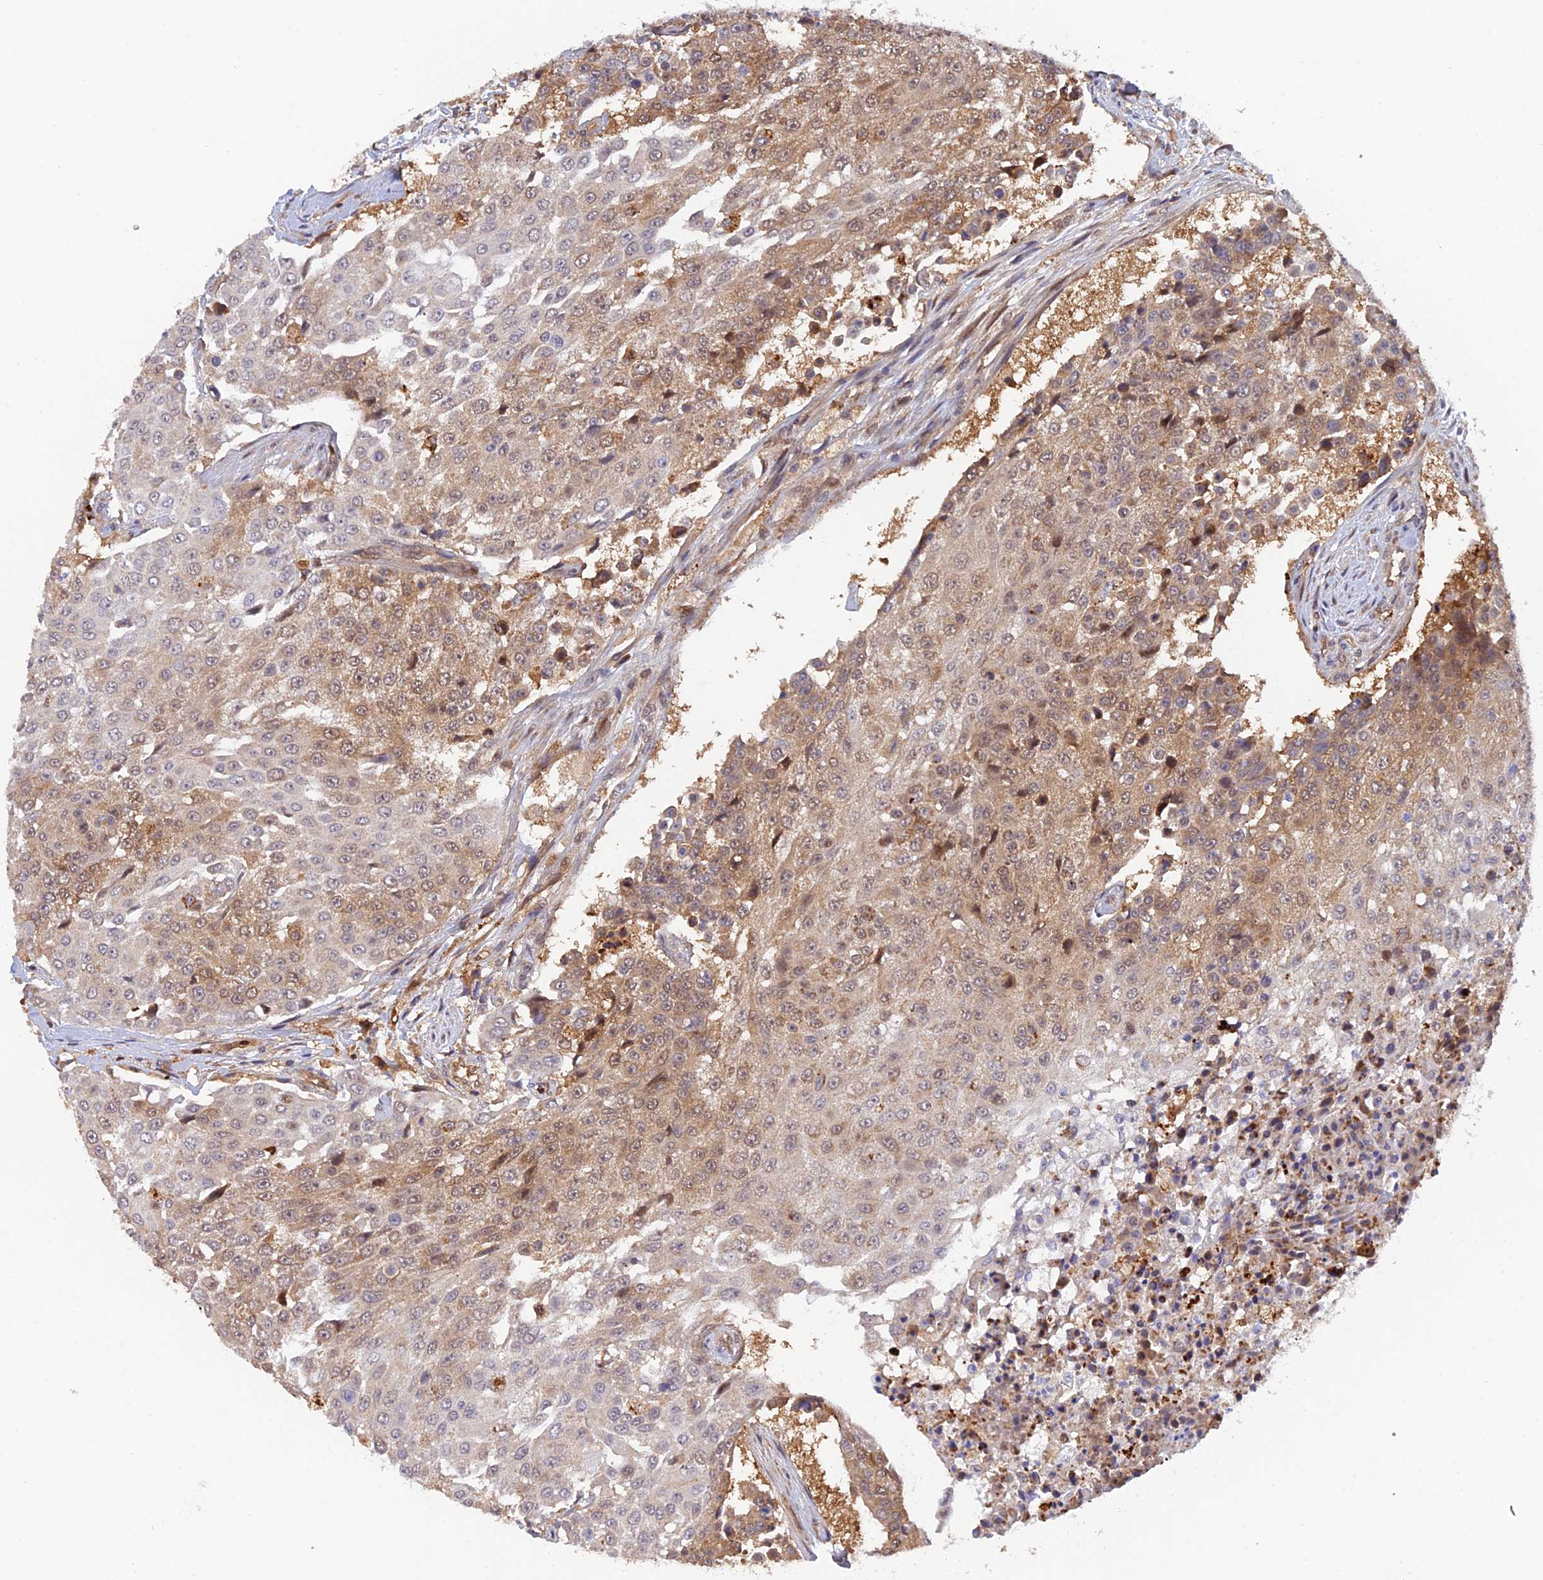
{"staining": {"intensity": "moderate", "quantity": "25%-75%", "location": "cytoplasmic/membranous,nuclear"}, "tissue": "urothelial cancer", "cell_type": "Tumor cells", "image_type": "cancer", "snomed": [{"axis": "morphology", "description": "Urothelial carcinoma, High grade"}, {"axis": "topography", "description": "Urinary bladder"}], "caption": "Protein expression analysis of human urothelial cancer reveals moderate cytoplasmic/membranous and nuclear staining in approximately 25%-75% of tumor cells. (DAB (3,3'-diaminobenzidine) = brown stain, brightfield microscopy at high magnification).", "gene": "ARL2BP", "patient": {"sex": "female", "age": 63}}